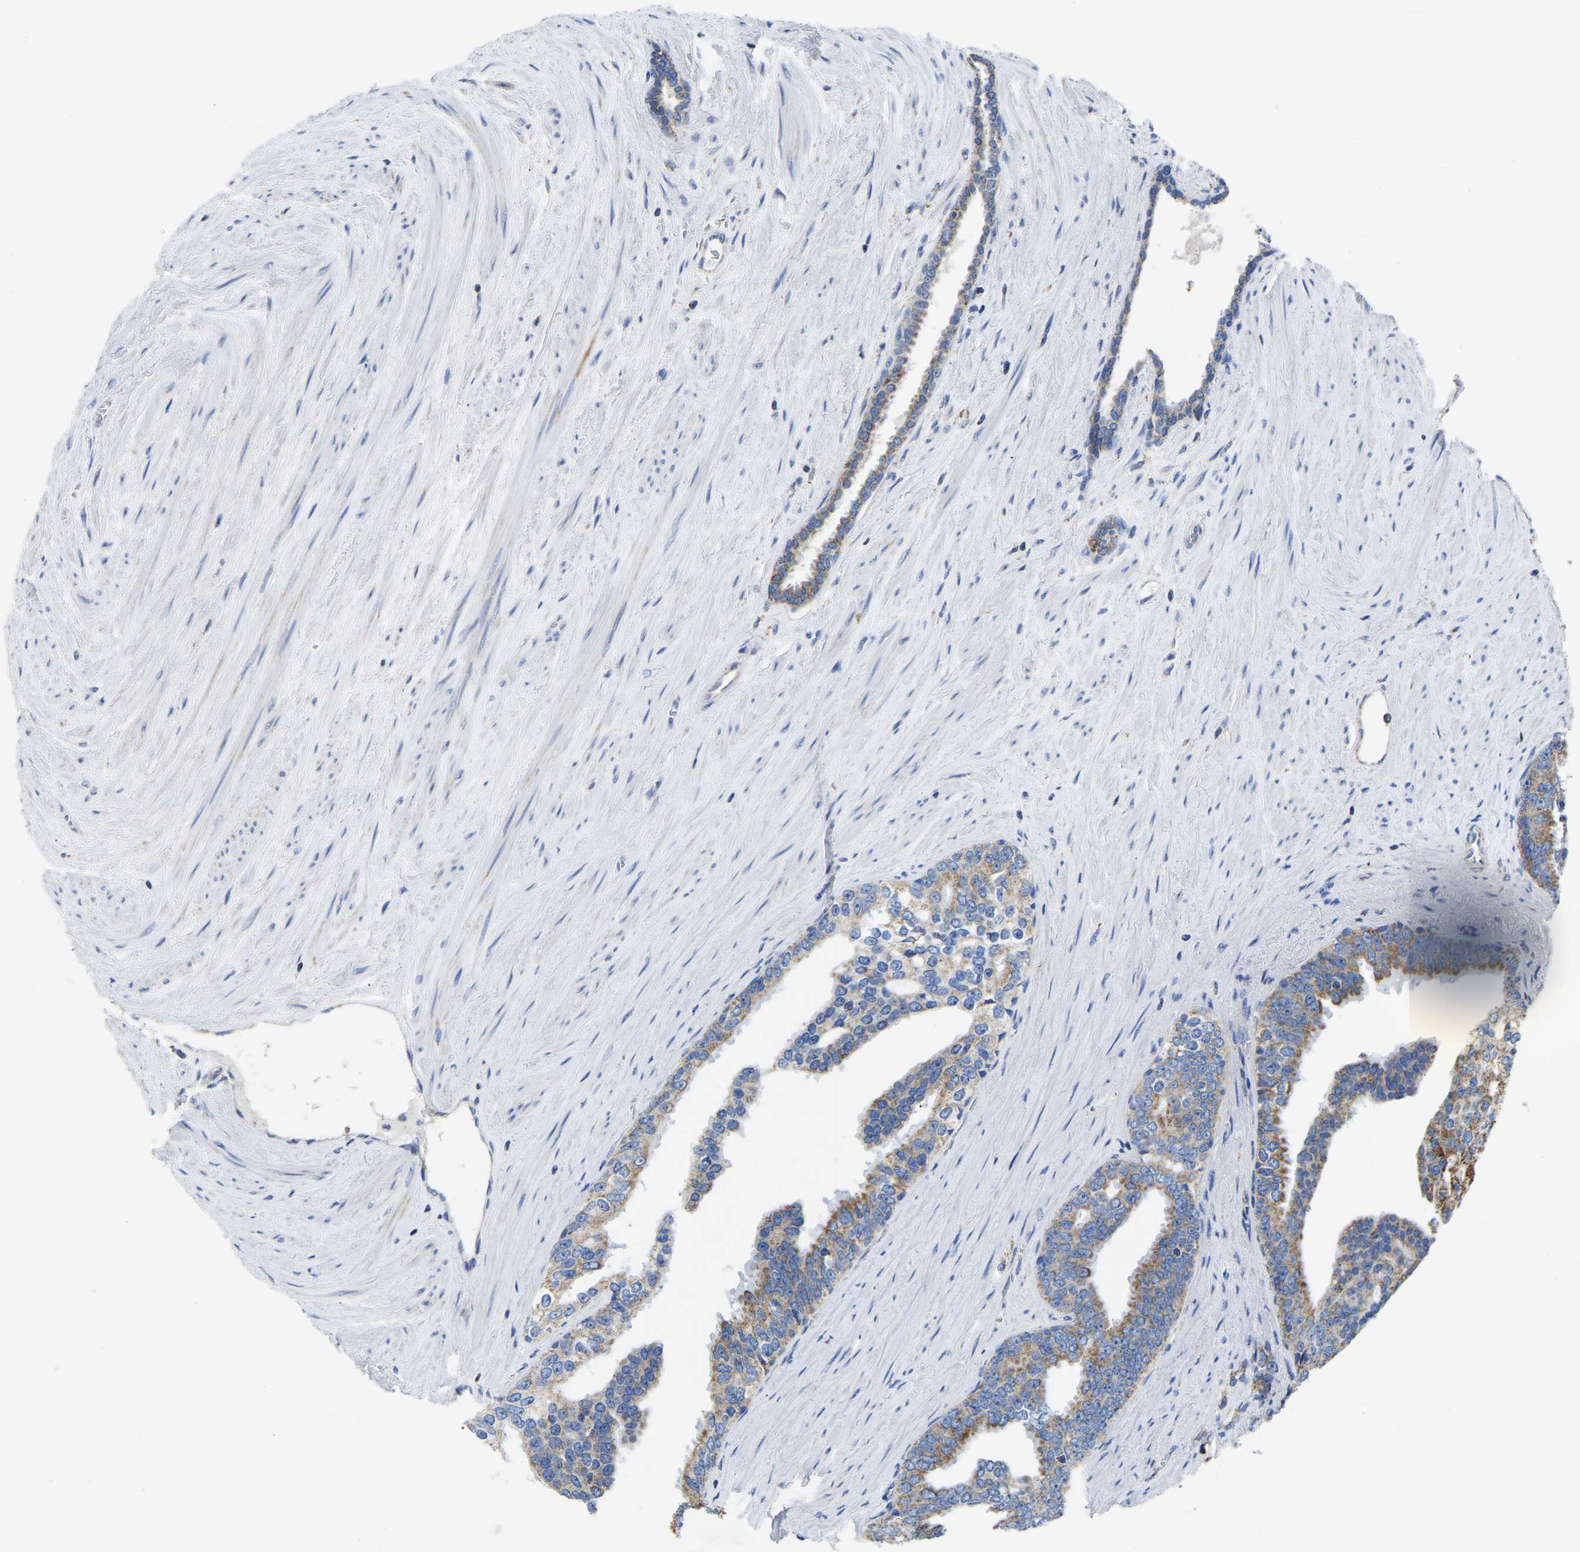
{"staining": {"intensity": "moderate", "quantity": ">75%", "location": "cytoplasmic/membranous"}, "tissue": "prostate cancer", "cell_type": "Tumor cells", "image_type": "cancer", "snomed": [{"axis": "morphology", "description": "Adenocarcinoma, High grade"}, {"axis": "topography", "description": "Prostate"}], "caption": "A micrograph showing moderate cytoplasmic/membranous positivity in about >75% of tumor cells in adenocarcinoma (high-grade) (prostate), as visualized by brown immunohistochemical staining.", "gene": "ETFA", "patient": {"sex": "male", "age": 71}}